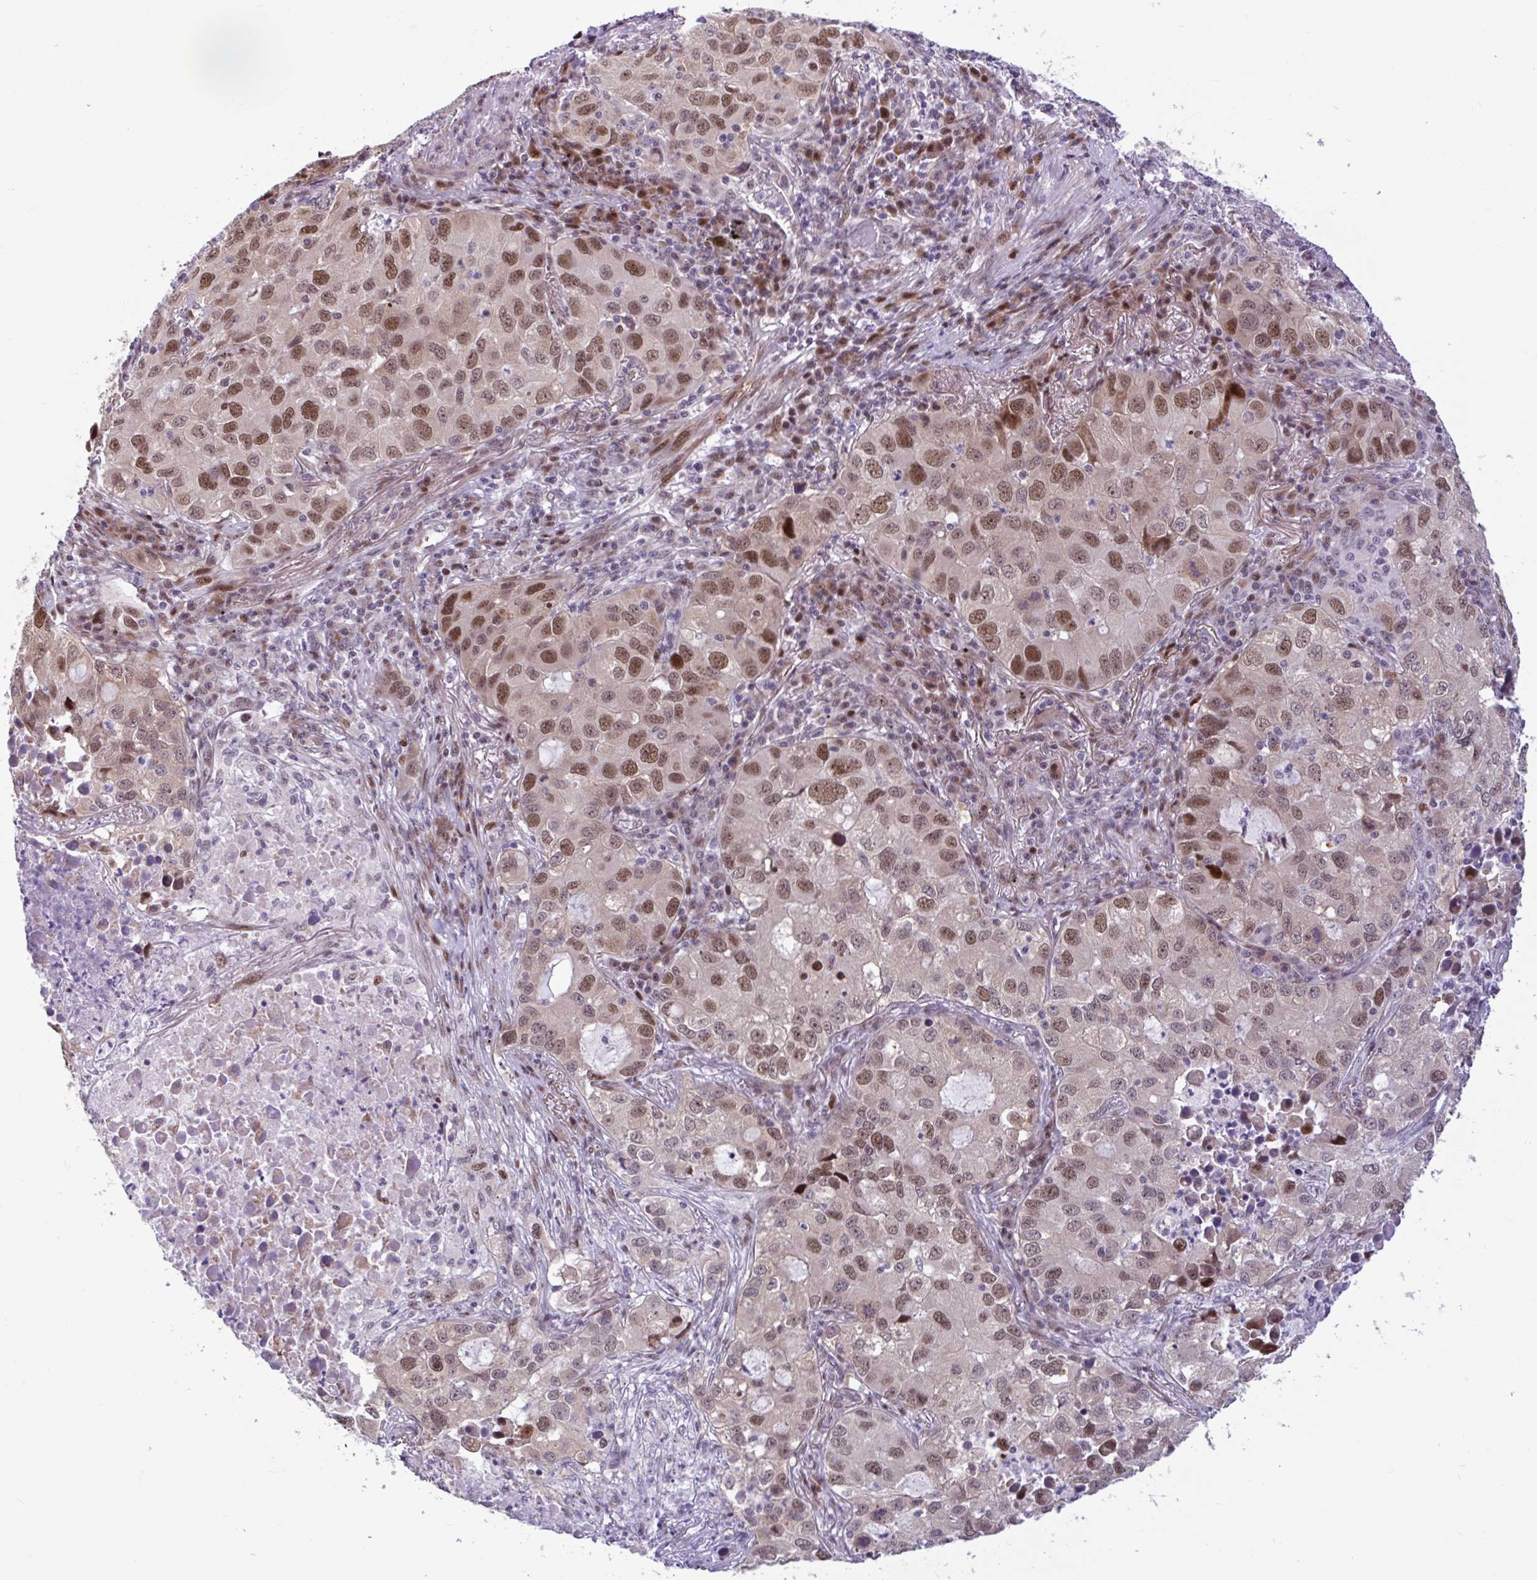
{"staining": {"intensity": "moderate", "quantity": ">75%", "location": "nuclear"}, "tissue": "lung cancer", "cell_type": "Tumor cells", "image_type": "cancer", "snomed": [{"axis": "morphology", "description": "Normal morphology"}, {"axis": "morphology", "description": "Adenocarcinoma, NOS"}, {"axis": "topography", "description": "Lymph node"}, {"axis": "topography", "description": "Lung"}], "caption": "High-magnification brightfield microscopy of adenocarcinoma (lung) stained with DAB (brown) and counterstained with hematoxylin (blue). tumor cells exhibit moderate nuclear positivity is appreciated in approximately>75% of cells.", "gene": "RBL1", "patient": {"sex": "female", "age": 51}}